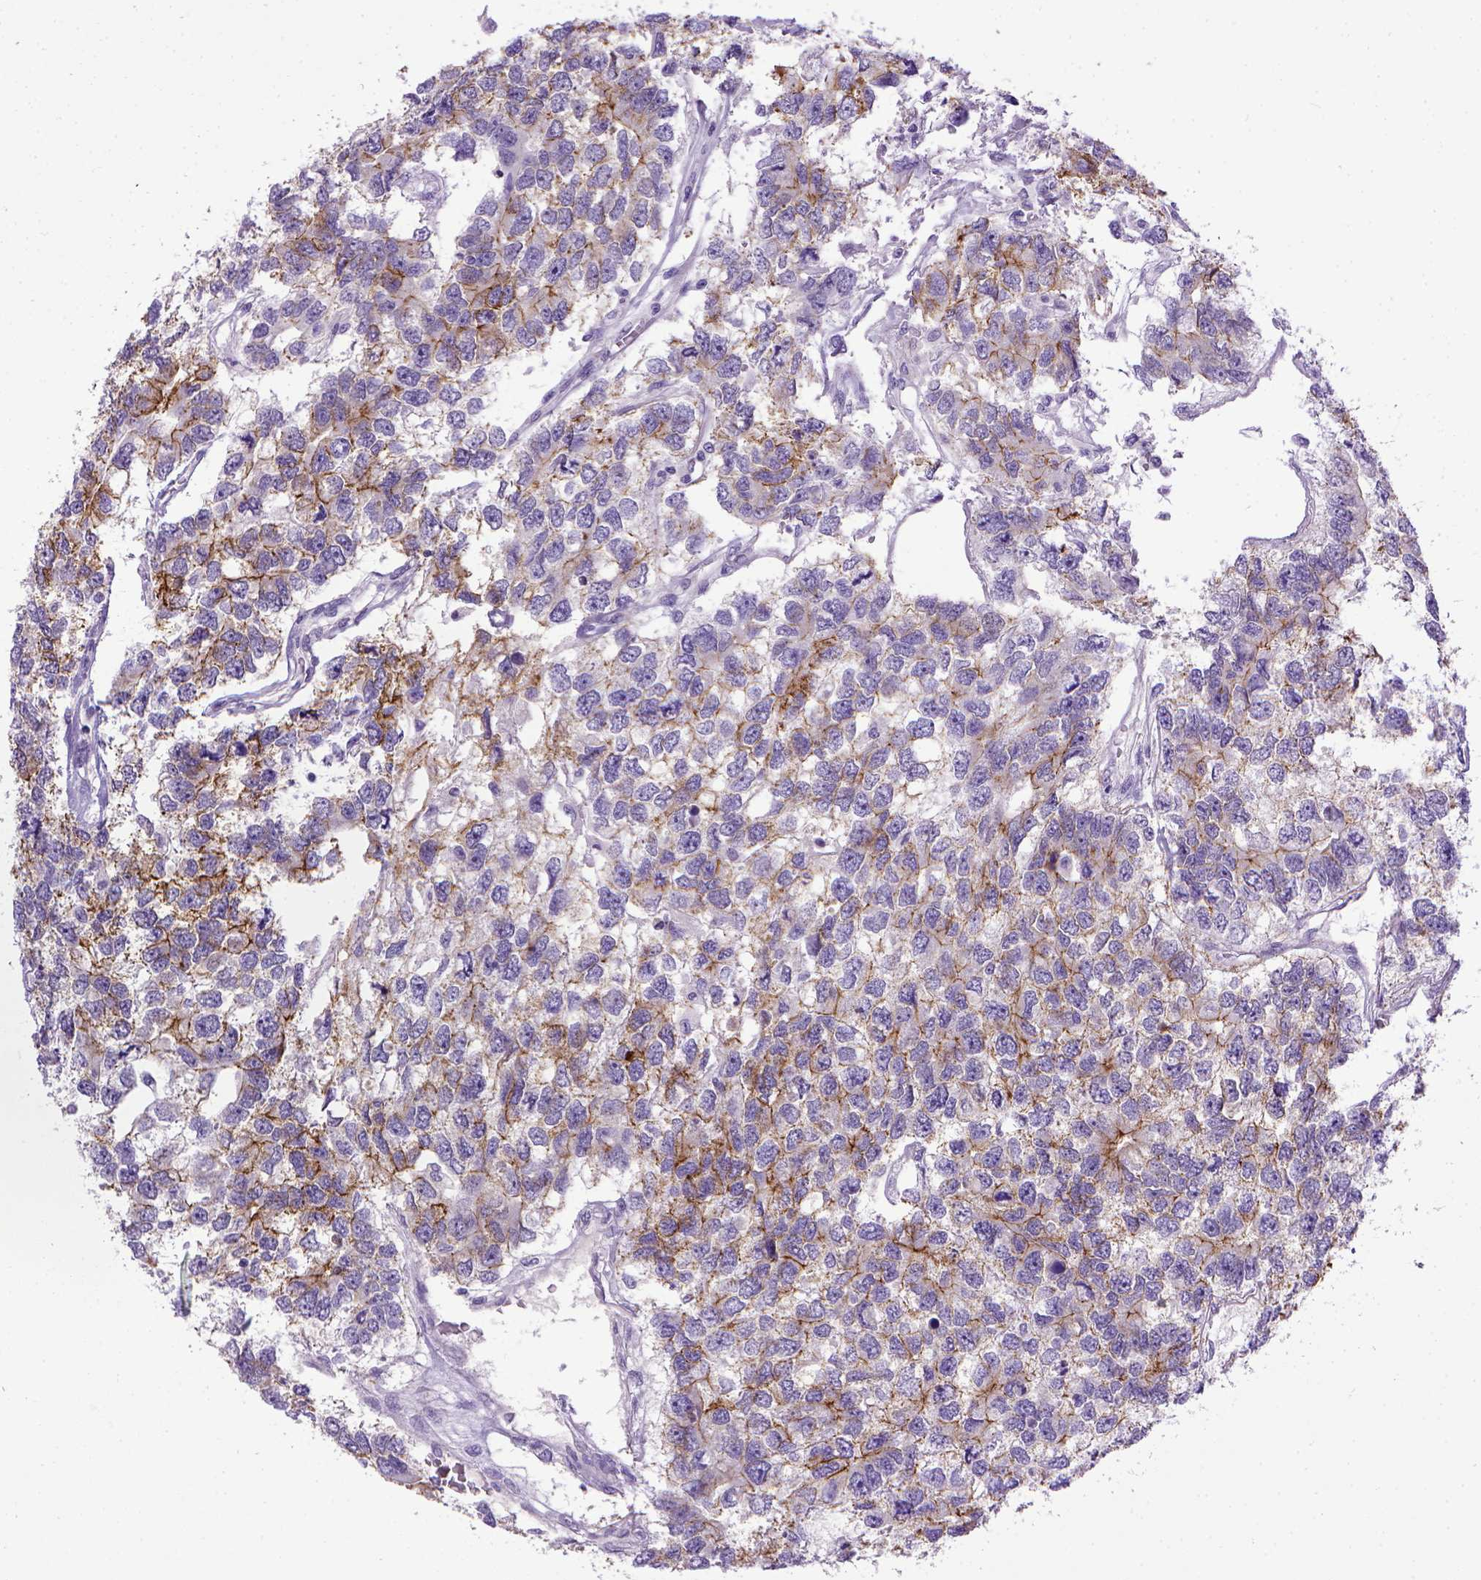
{"staining": {"intensity": "moderate", "quantity": "25%-75%", "location": "cytoplasmic/membranous"}, "tissue": "testis cancer", "cell_type": "Tumor cells", "image_type": "cancer", "snomed": [{"axis": "morphology", "description": "Seminoma, NOS"}, {"axis": "topography", "description": "Testis"}], "caption": "A photomicrograph of testis seminoma stained for a protein reveals moderate cytoplasmic/membranous brown staining in tumor cells. (DAB (3,3'-diaminobenzidine) IHC with brightfield microscopy, high magnification).", "gene": "CDH1", "patient": {"sex": "male", "age": 52}}